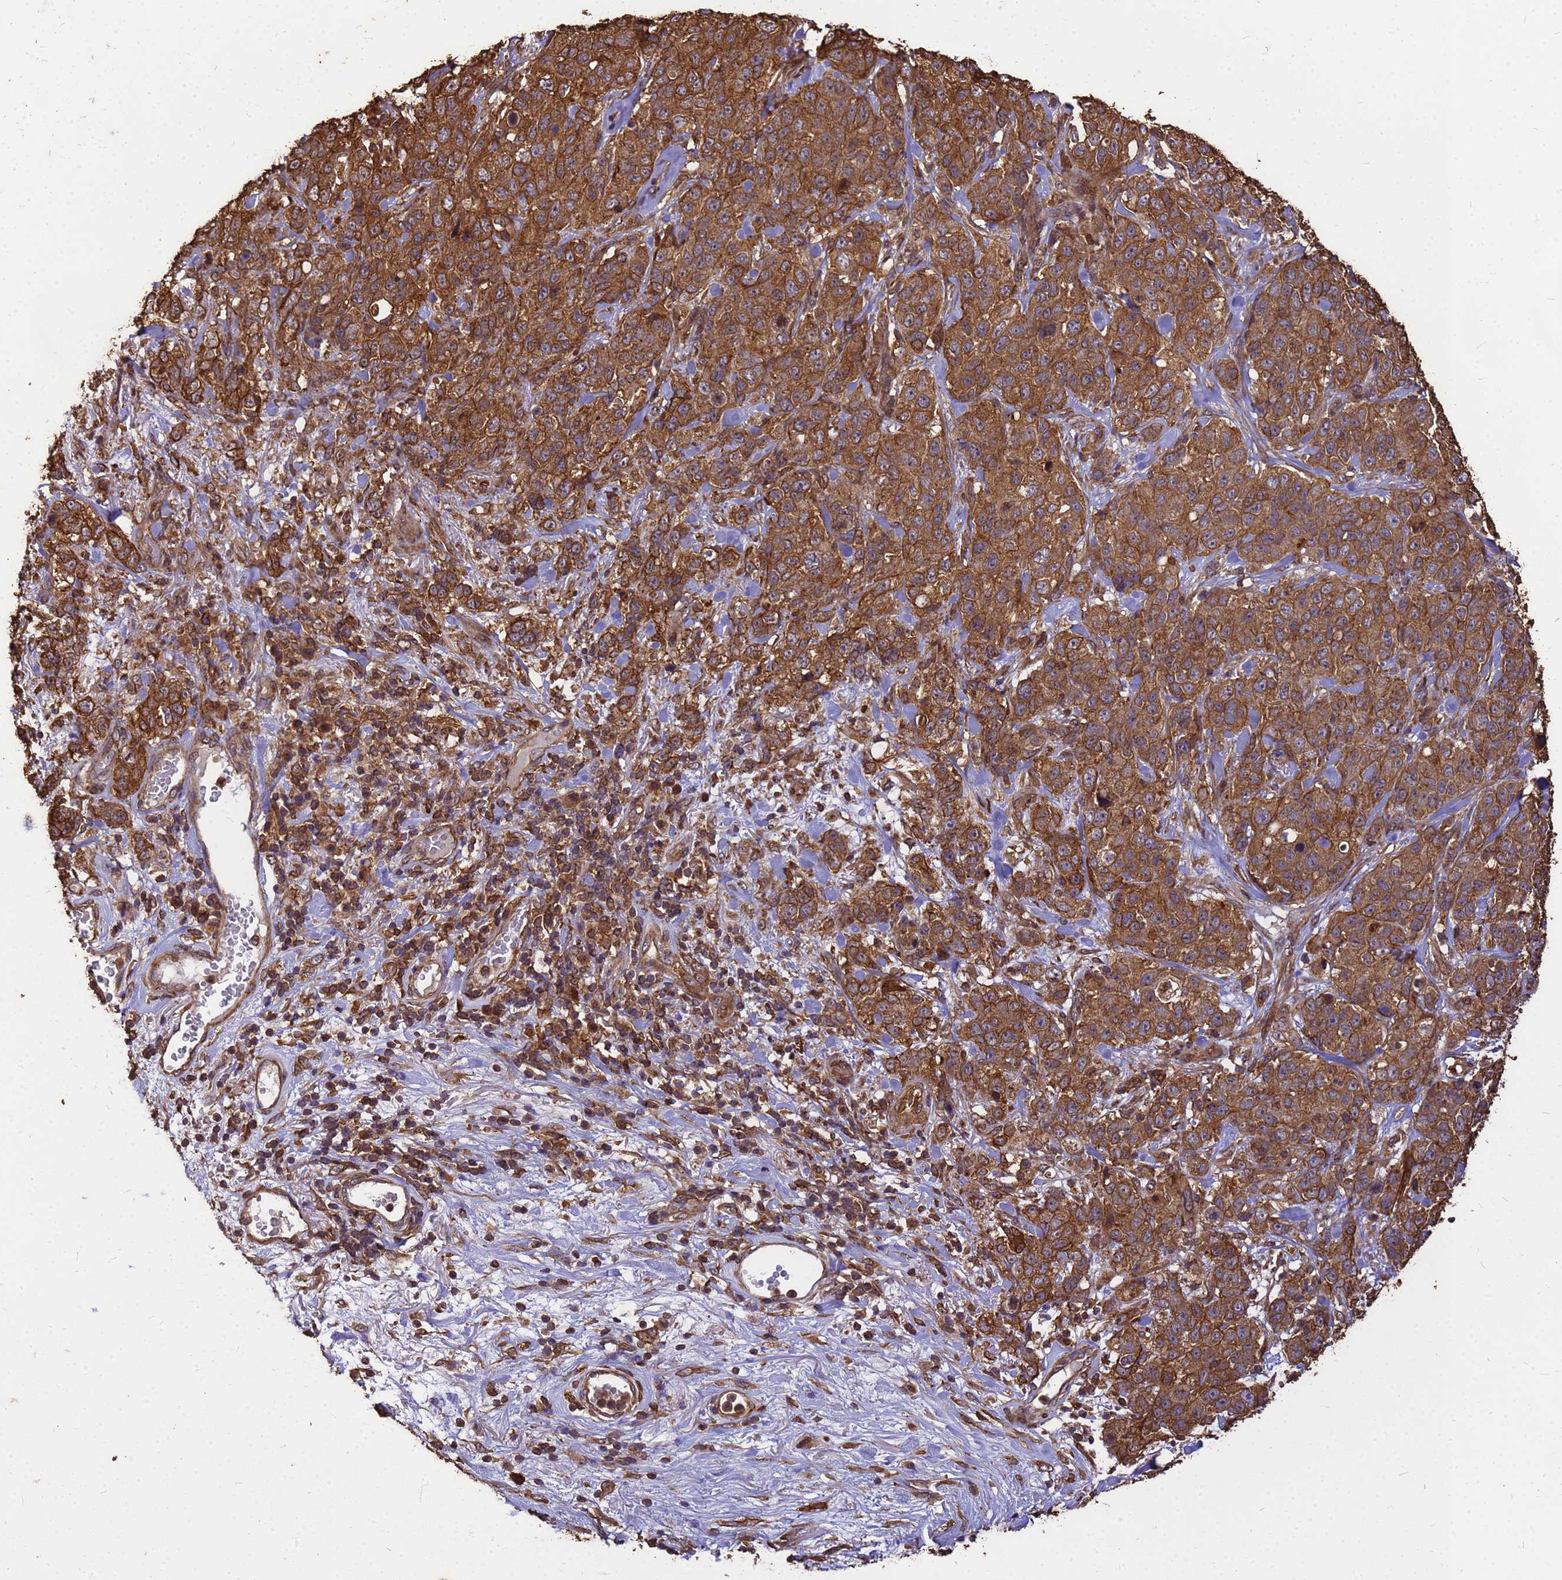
{"staining": {"intensity": "moderate", "quantity": ">75%", "location": "cytoplasmic/membranous"}, "tissue": "stomach cancer", "cell_type": "Tumor cells", "image_type": "cancer", "snomed": [{"axis": "morphology", "description": "Adenocarcinoma, NOS"}, {"axis": "topography", "description": "Stomach"}], "caption": "Approximately >75% of tumor cells in human adenocarcinoma (stomach) show moderate cytoplasmic/membranous protein staining as visualized by brown immunohistochemical staining.", "gene": "ZNF618", "patient": {"sex": "male", "age": 48}}